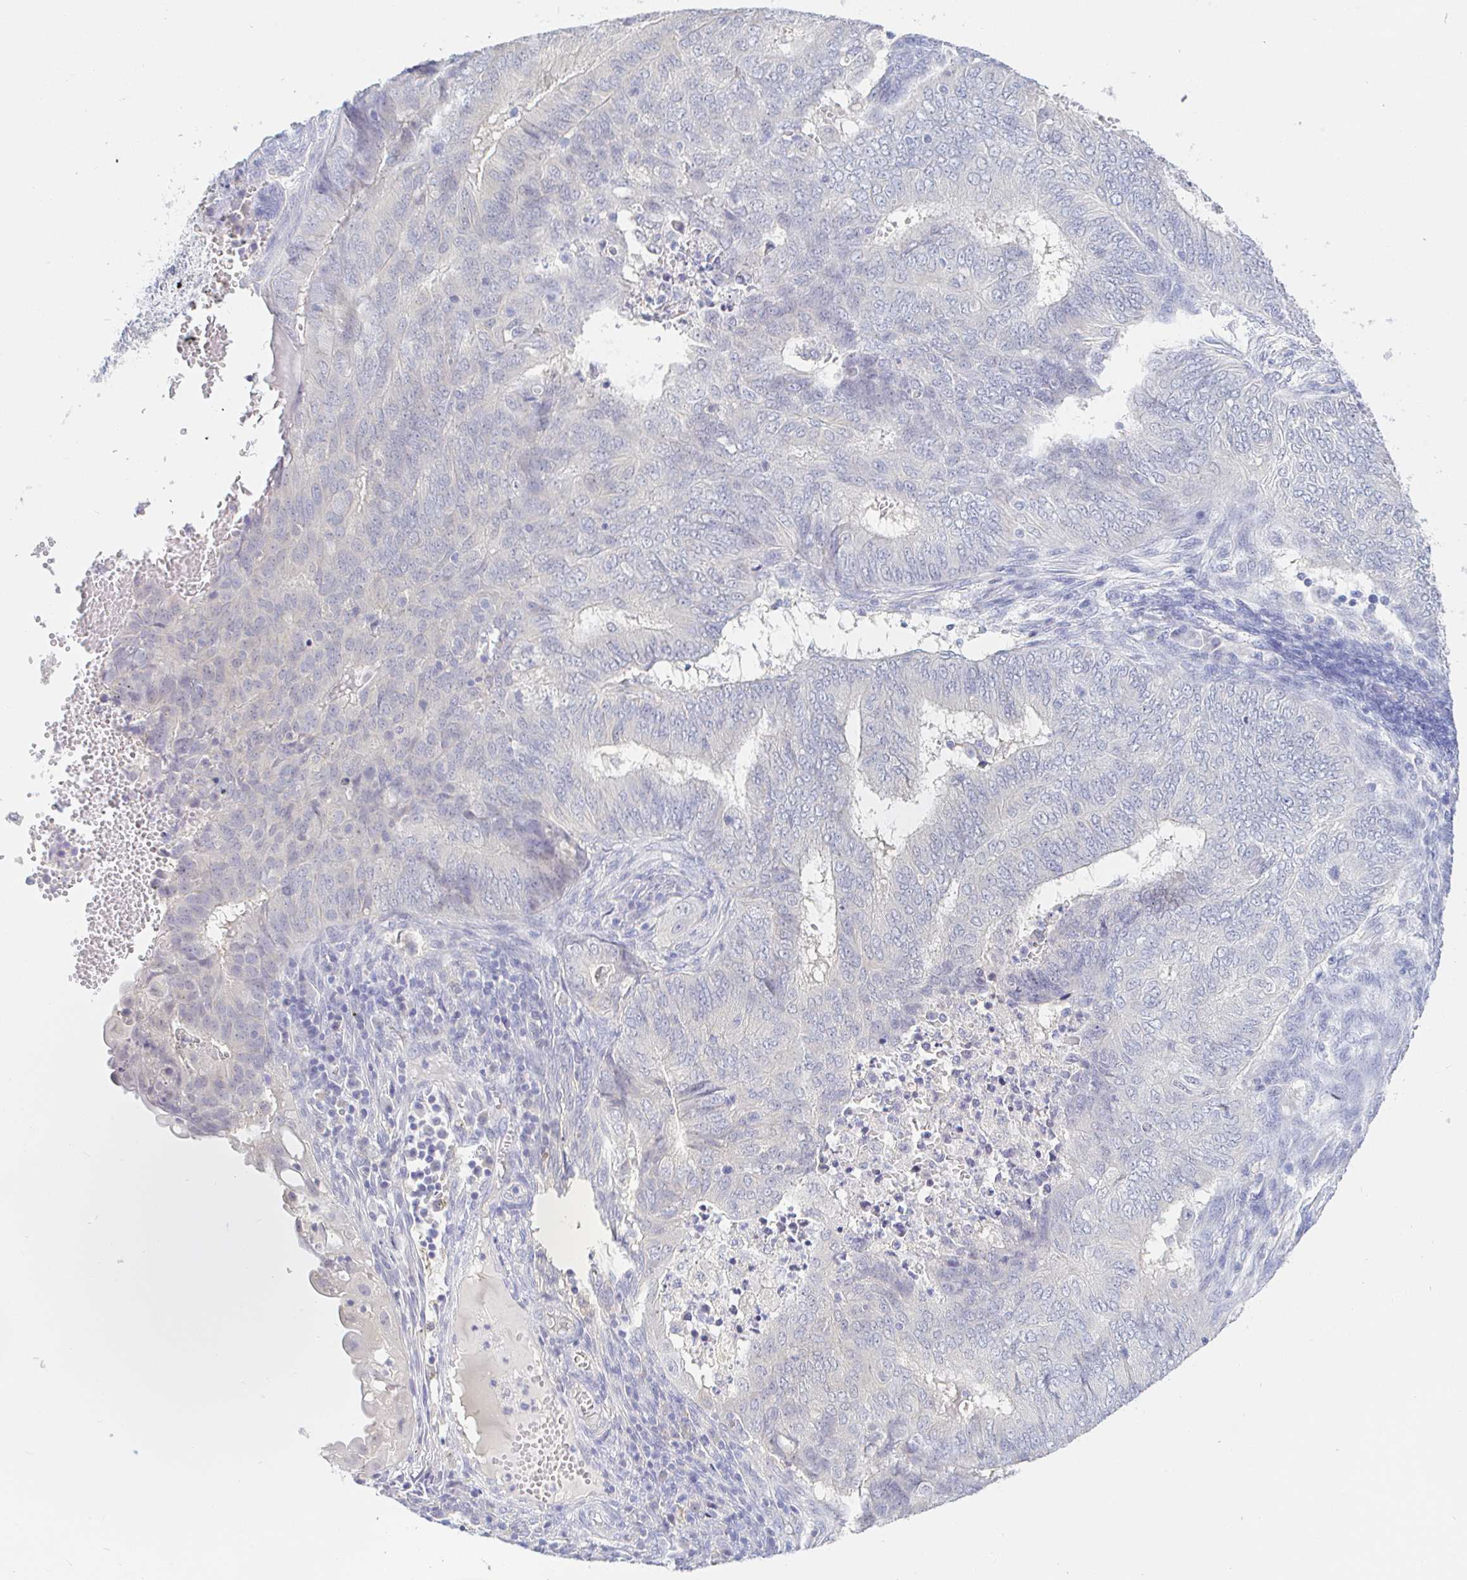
{"staining": {"intensity": "negative", "quantity": "none", "location": "none"}, "tissue": "endometrial cancer", "cell_type": "Tumor cells", "image_type": "cancer", "snomed": [{"axis": "morphology", "description": "Adenocarcinoma, NOS"}, {"axis": "topography", "description": "Endometrium"}], "caption": "Immunohistochemistry of human adenocarcinoma (endometrial) reveals no staining in tumor cells. (DAB (3,3'-diaminobenzidine) IHC visualized using brightfield microscopy, high magnification).", "gene": "PDE6B", "patient": {"sex": "female", "age": 62}}